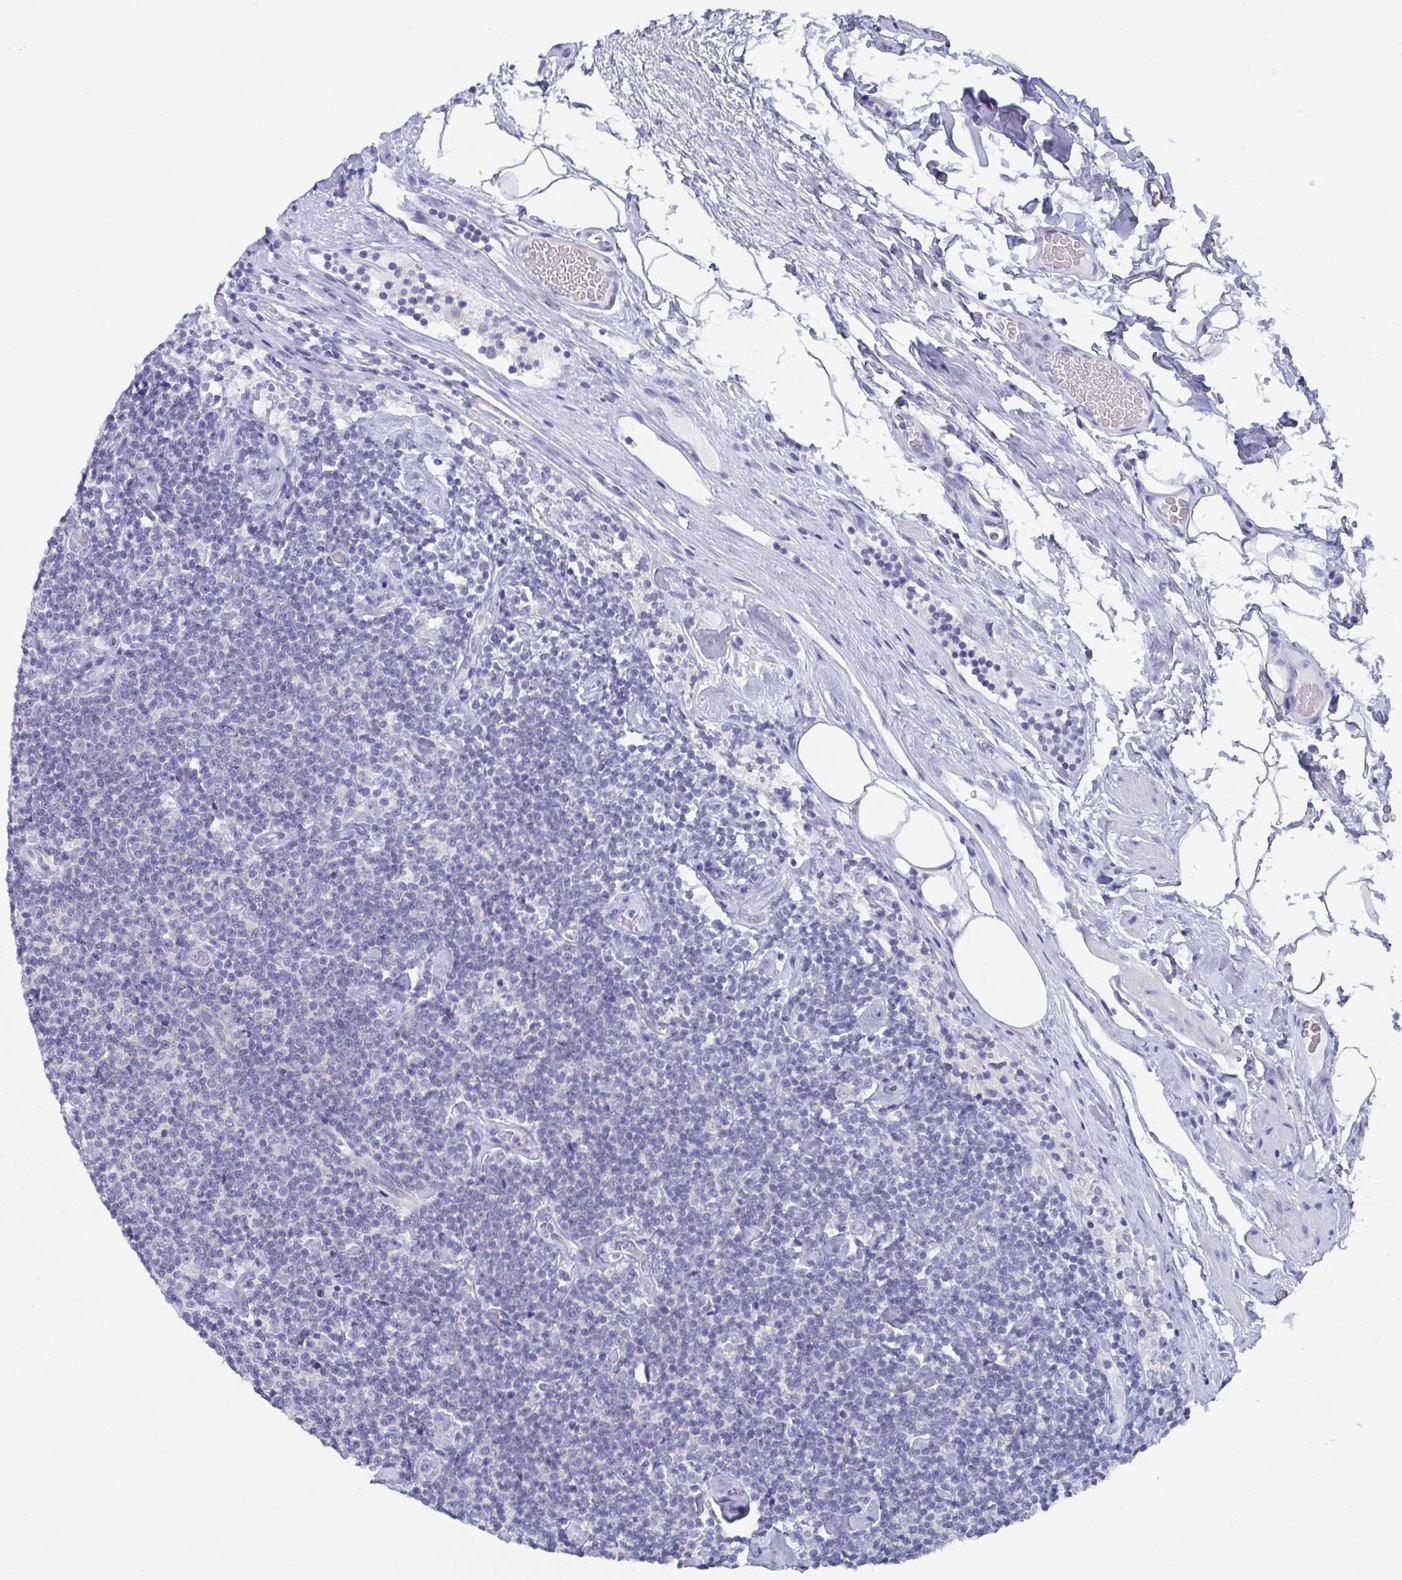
{"staining": {"intensity": "negative", "quantity": "none", "location": "none"}, "tissue": "lymphoma", "cell_type": "Tumor cells", "image_type": "cancer", "snomed": [{"axis": "morphology", "description": "Malignant lymphoma, non-Hodgkin's type, Low grade"}, {"axis": "topography", "description": "Lymph node"}], "caption": "Lymphoma was stained to show a protein in brown. There is no significant positivity in tumor cells.", "gene": "DYDC2", "patient": {"sex": "male", "age": 81}}